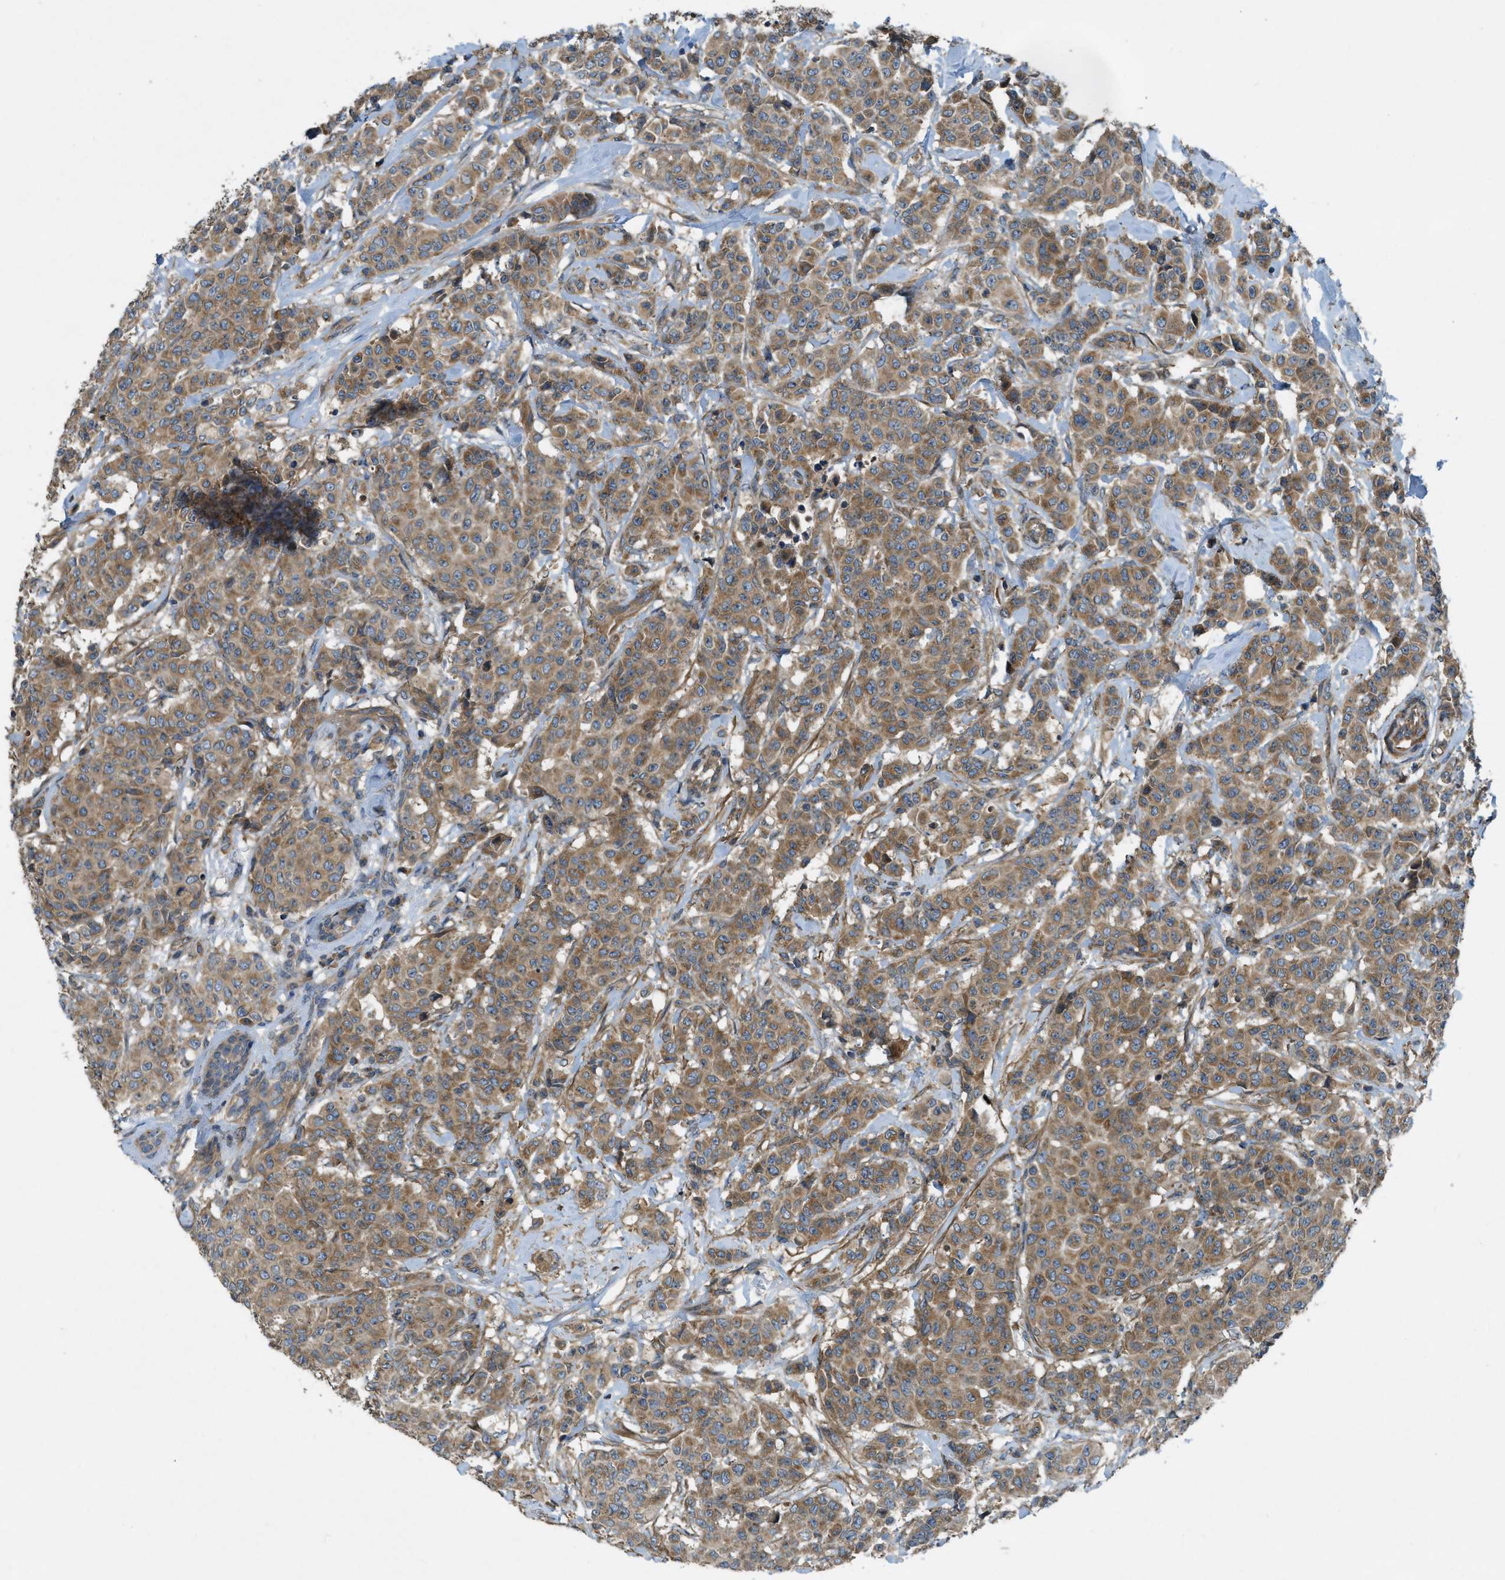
{"staining": {"intensity": "moderate", "quantity": ">75%", "location": "cytoplasmic/membranous"}, "tissue": "breast cancer", "cell_type": "Tumor cells", "image_type": "cancer", "snomed": [{"axis": "morphology", "description": "Normal tissue, NOS"}, {"axis": "morphology", "description": "Duct carcinoma"}, {"axis": "topography", "description": "Breast"}], "caption": "Human breast invasive ductal carcinoma stained for a protein (brown) reveals moderate cytoplasmic/membranous positive expression in approximately >75% of tumor cells.", "gene": "VEZT", "patient": {"sex": "female", "age": 40}}